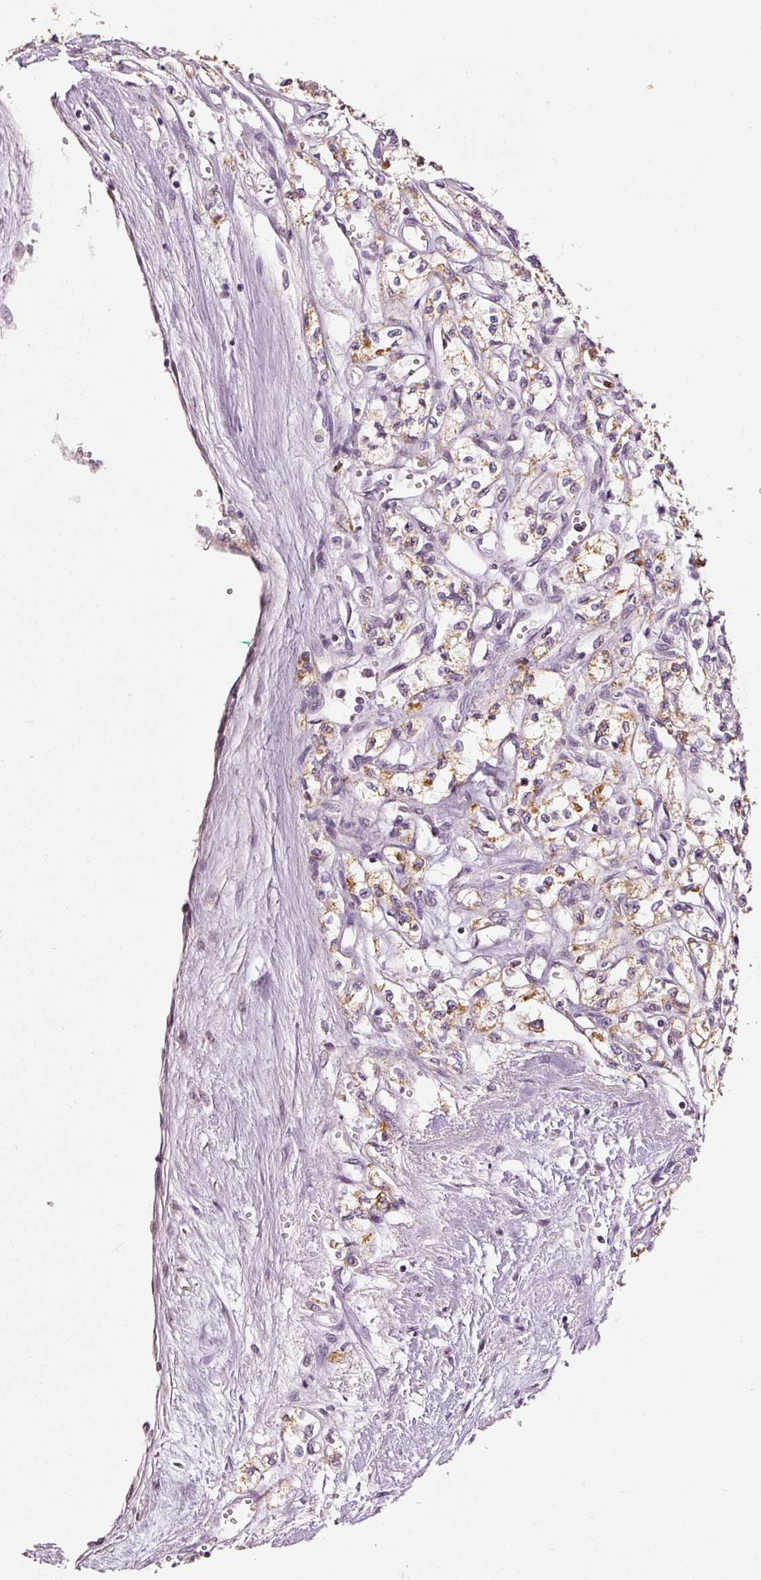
{"staining": {"intensity": "moderate", "quantity": ">75%", "location": "cytoplasmic/membranous"}, "tissue": "renal cancer", "cell_type": "Tumor cells", "image_type": "cancer", "snomed": [{"axis": "morphology", "description": "Adenocarcinoma, NOS"}, {"axis": "topography", "description": "Kidney"}], "caption": "Renal cancer stained with IHC demonstrates moderate cytoplasmic/membranous staining in approximately >75% of tumor cells. The protein of interest is shown in brown color, while the nuclei are stained blue.", "gene": "MTHFD1L", "patient": {"sex": "male", "age": 56}}